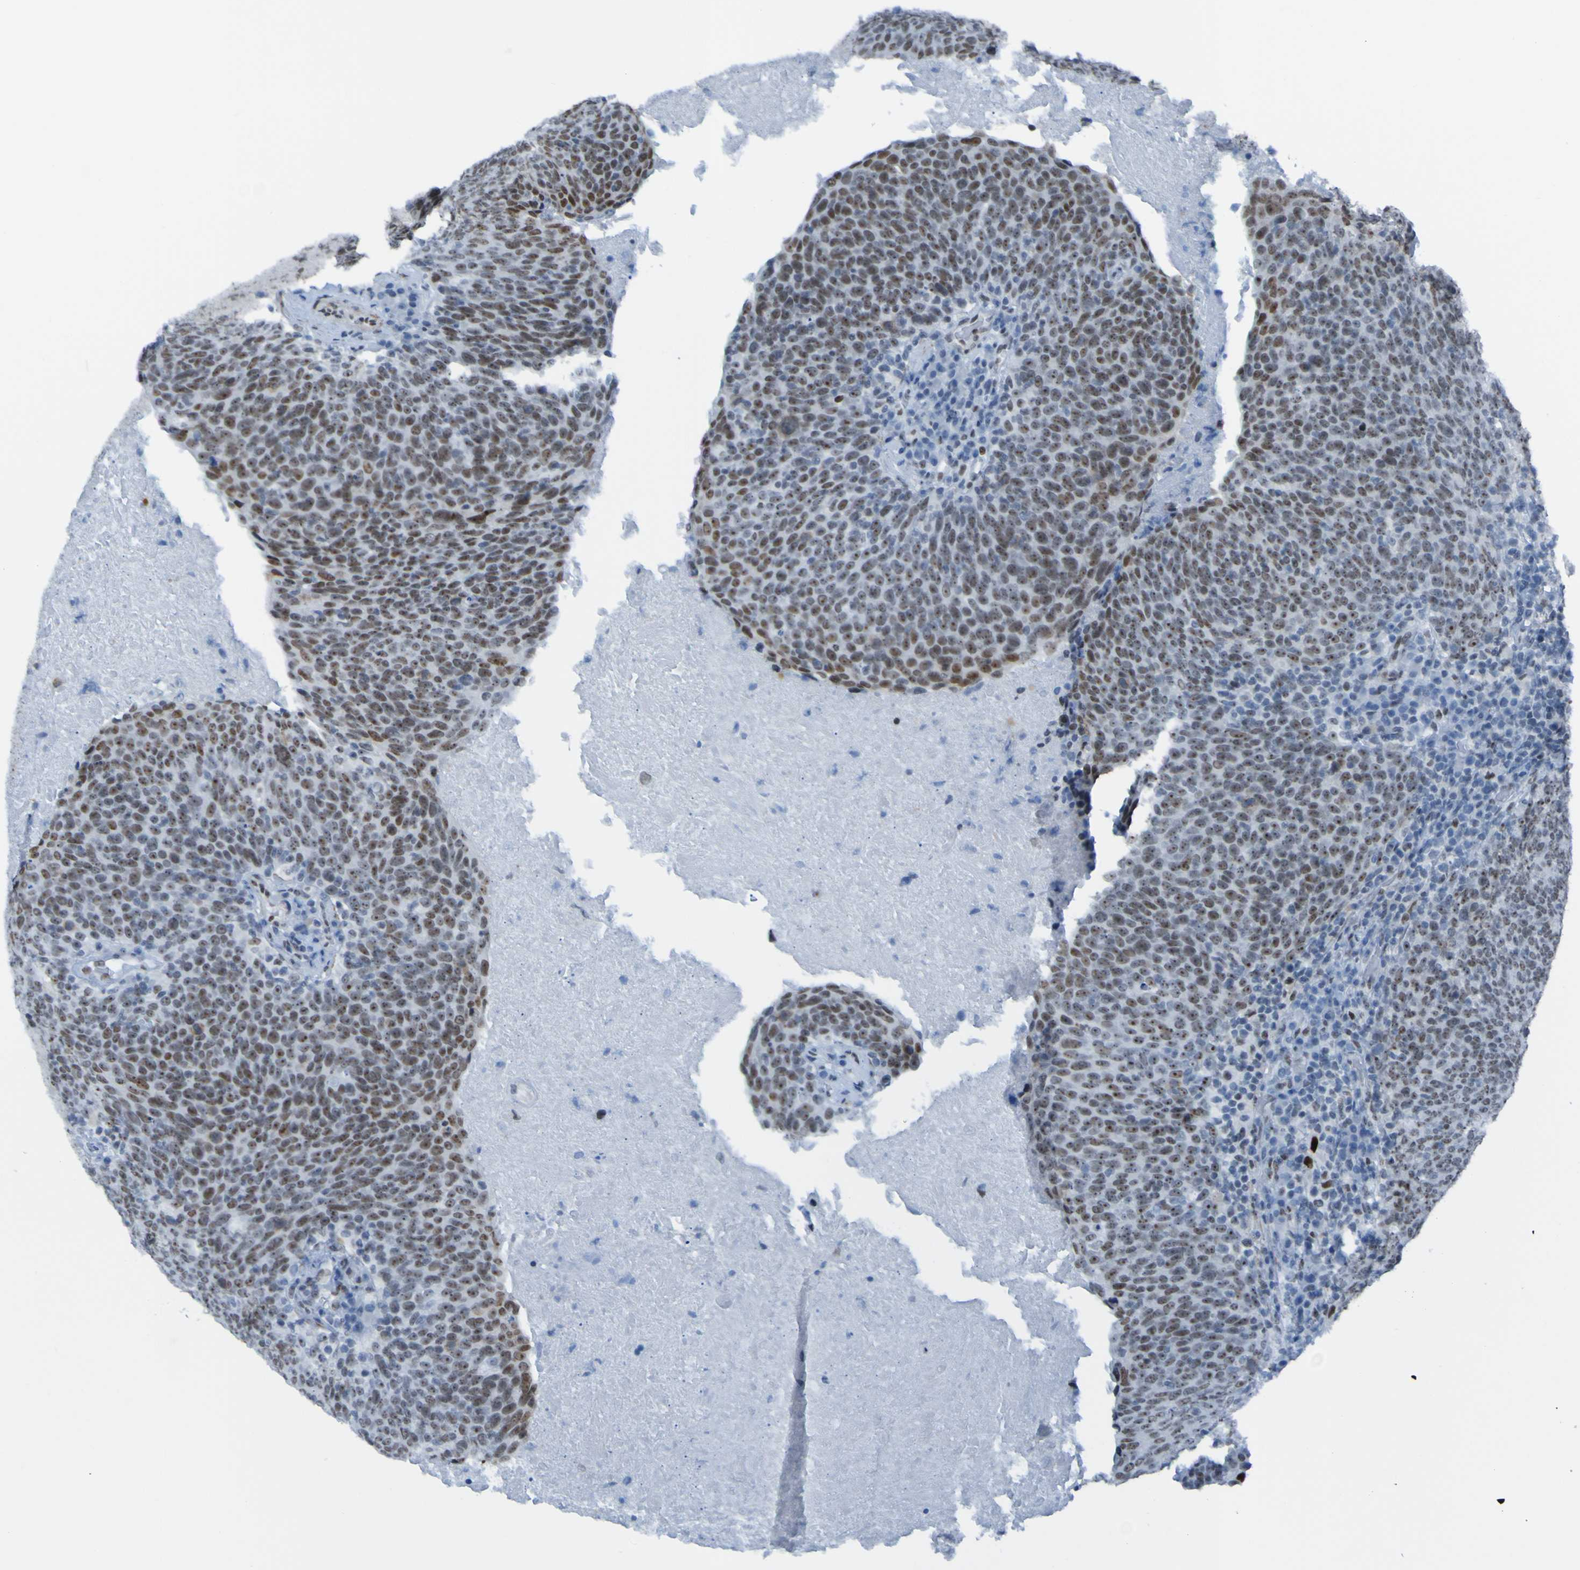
{"staining": {"intensity": "strong", "quantity": ">75%", "location": "nuclear"}, "tissue": "head and neck cancer", "cell_type": "Tumor cells", "image_type": "cancer", "snomed": [{"axis": "morphology", "description": "Squamous cell carcinoma, NOS"}, {"axis": "morphology", "description": "Squamous cell carcinoma, metastatic, NOS"}, {"axis": "topography", "description": "Lymph node"}, {"axis": "topography", "description": "Head-Neck"}], "caption": "A brown stain labels strong nuclear staining of a protein in human squamous cell carcinoma (head and neck) tumor cells. The staining was performed using DAB, with brown indicating positive protein expression. Nuclei are stained blue with hematoxylin.", "gene": "PHF2", "patient": {"sex": "male", "age": 62}}